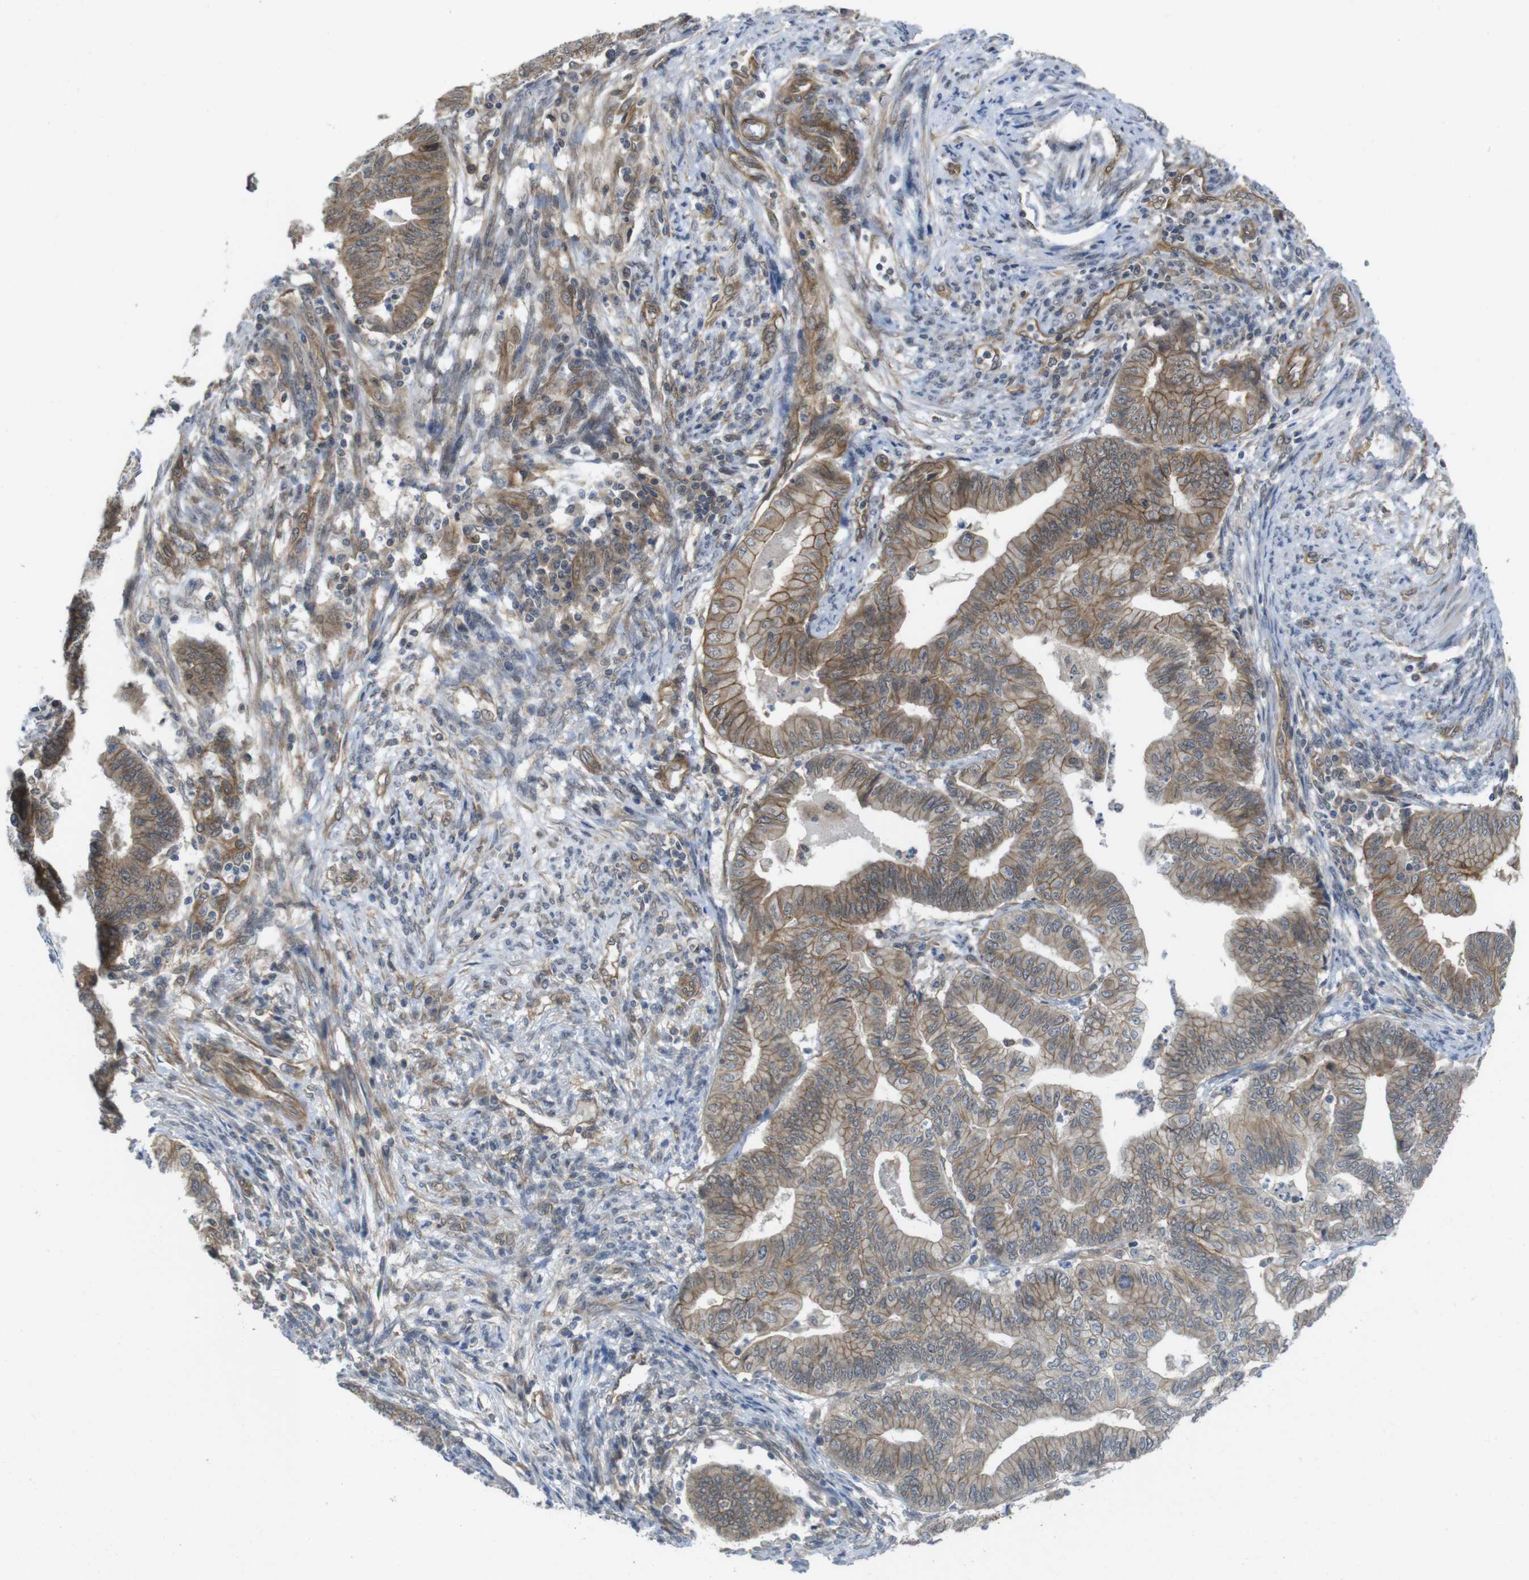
{"staining": {"intensity": "moderate", "quantity": "25%-75%", "location": "cytoplasmic/membranous"}, "tissue": "endometrial cancer", "cell_type": "Tumor cells", "image_type": "cancer", "snomed": [{"axis": "morphology", "description": "Adenocarcinoma, NOS"}, {"axis": "topography", "description": "Endometrium"}], "caption": "Protein staining displays moderate cytoplasmic/membranous staining in about 25%-75% of tumor cells in endometrial adenocarcinoma.", "gene": "ZDHHC5", "patient": {"sex": "female", "age": 79}}